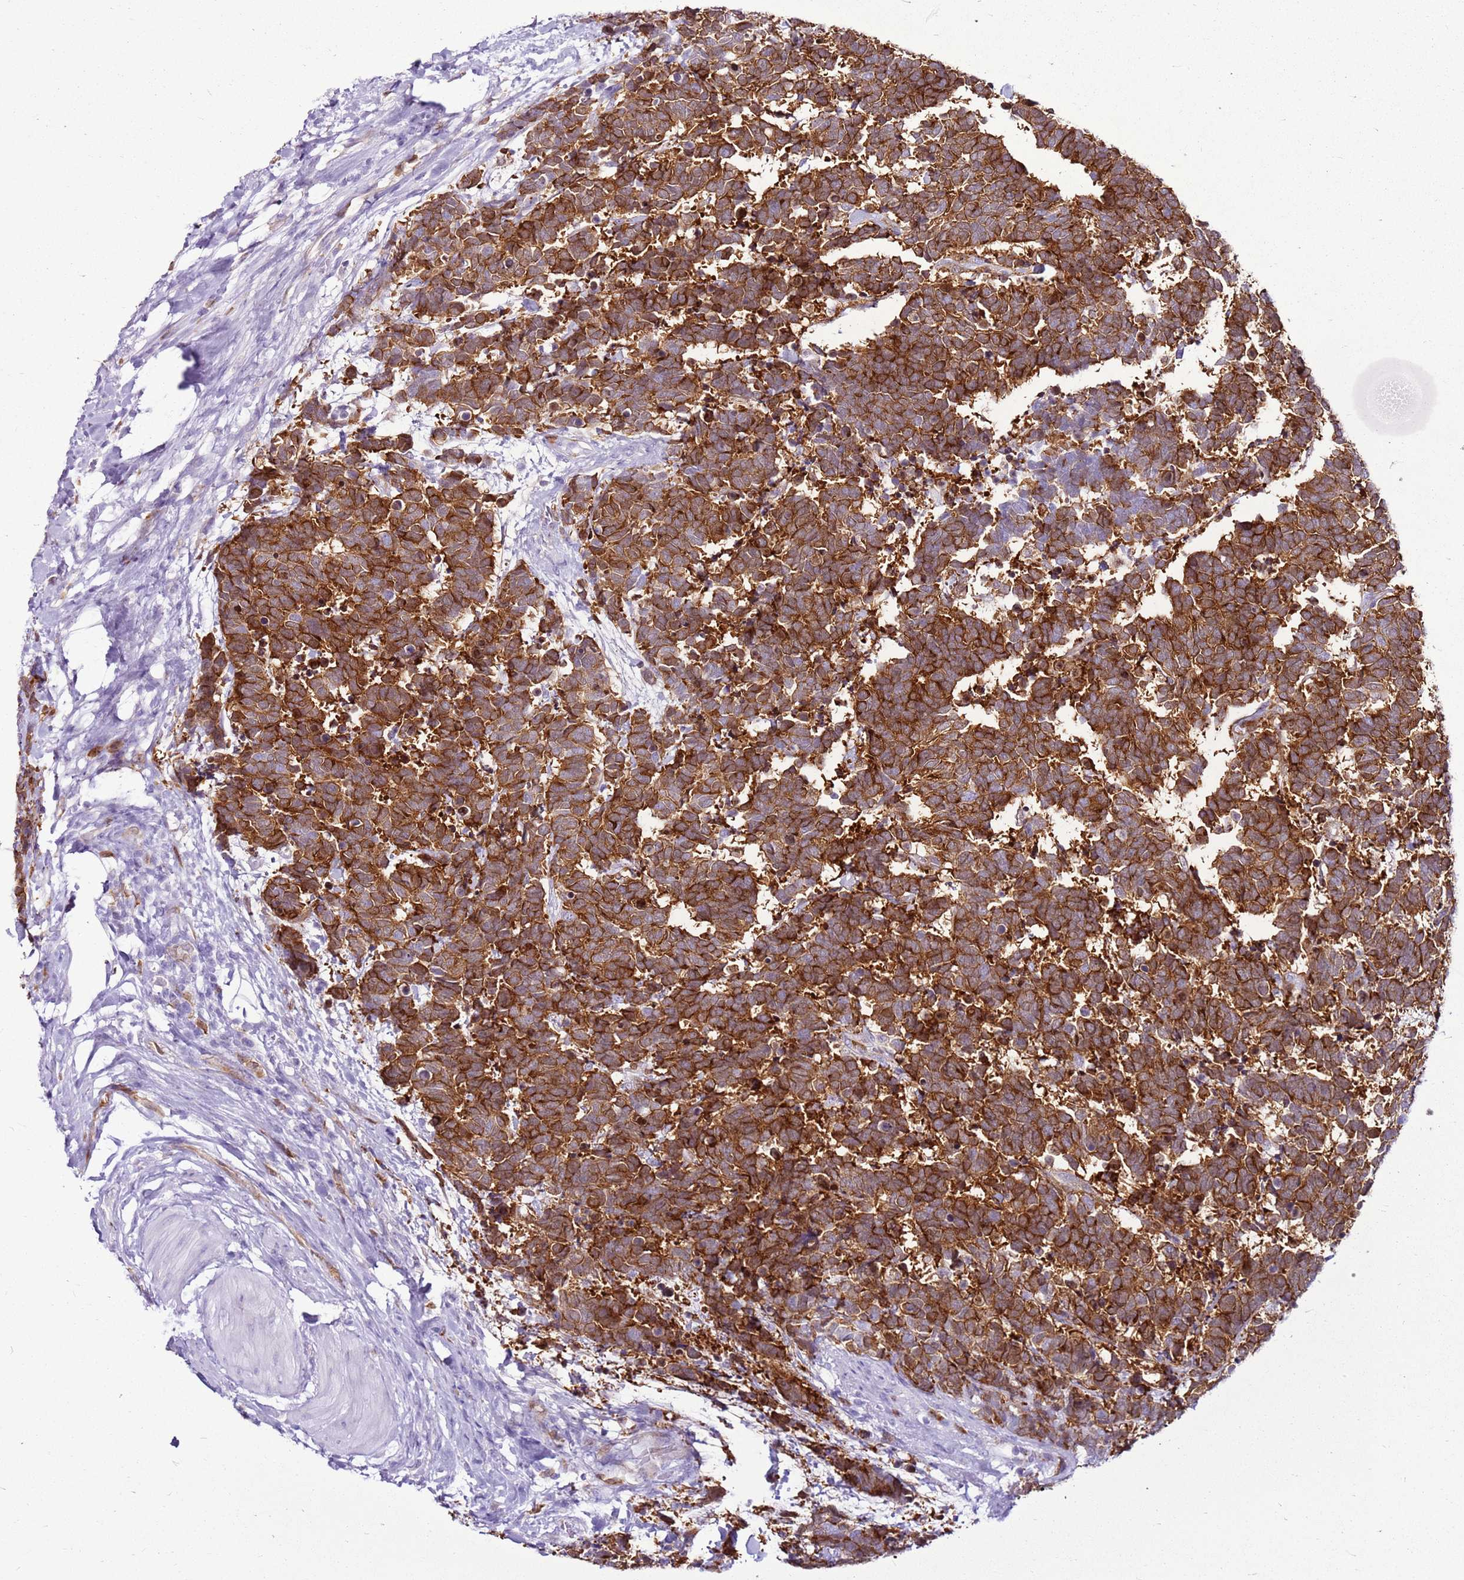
{"staining": {"intensity": "strong", "quantity": "25%-75%", "location": "cytoplasmic/membranous"}, "tissue": "carcinoid", "cell_type": "Tumor cells", "image_type": "cancer", "snomed": [{"axis": "morphology", "description": "Carcinoma, NOS"}, {"axis": "morphology", "description": "Carcinoid, malignant, NOS"}, {"axis": "topography", "description": "Urinary bladder"}], "caption": "Immunohistochemical staining of human carcinoid (malignant) demonstrates strong cytoplasmic/membranous protein staining in about 25%-75% of tumor cells.", "gene": "SPC25", "patient": {"sex": "male", "age": 57}}